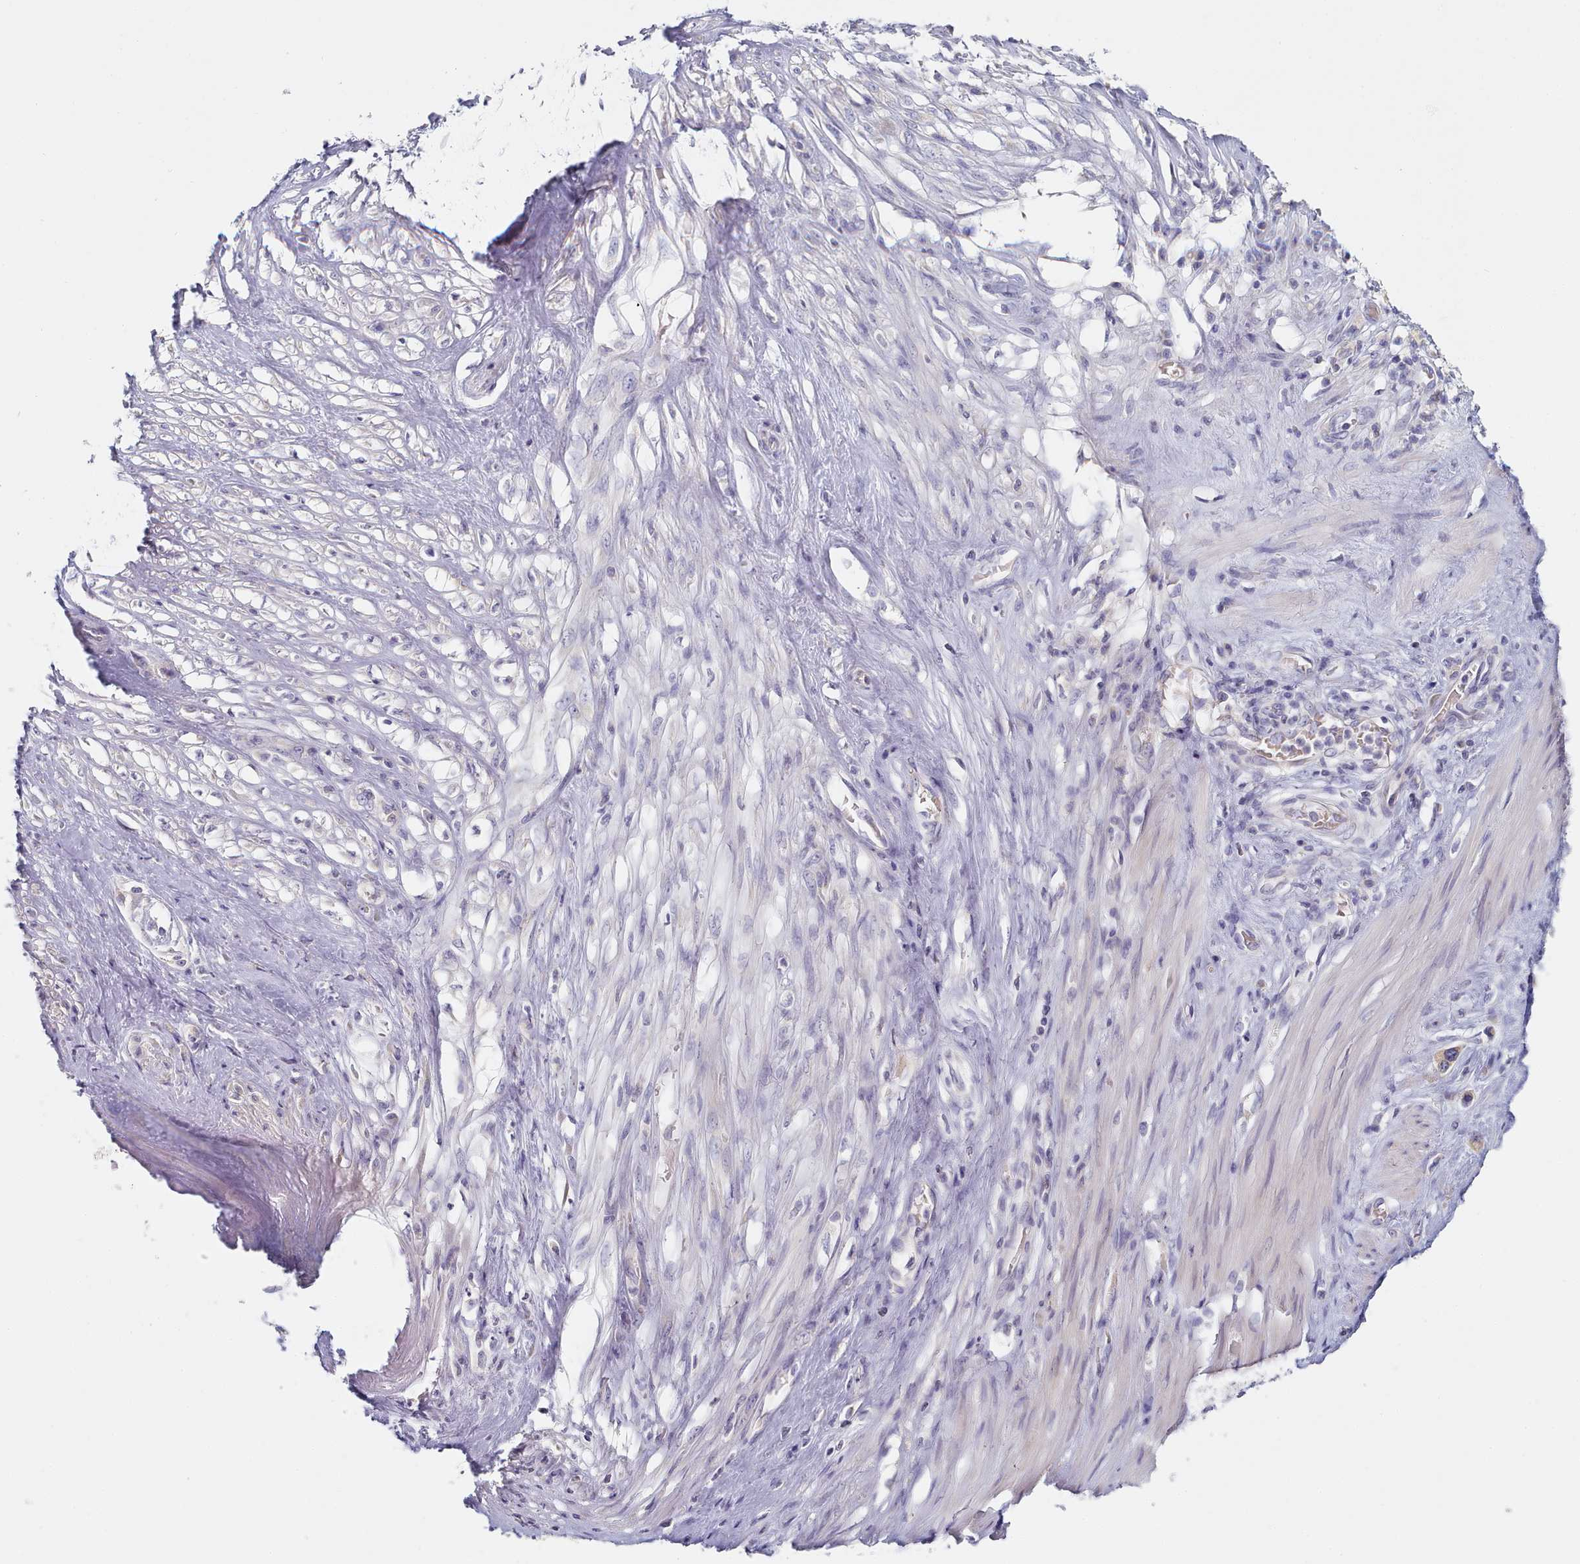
{"staining": {"intensity": "negative", "quantity": "none", "location": "none"}, "tissue": "stomach cancer", "cell_type": "Tumor cells", "image_type": "cancer", "snomed": [{"axis": "morphology", "description": "Adenocarcinoma, NOS"}, {"axis": "morphology", "description": "Adenocarcinoma, High grade"}, {"axis": "topography", "description": "Stomach, upper"}, {"axis": "topography", "description": "Stomach, lower"}], "caption": "This is an immunohistochemistry image of stomach cancer (adenocarcinoma). There is no staining in tumor cells.", "gene": "TYW1B", "patient": {"sex": "female", "age": 65}}